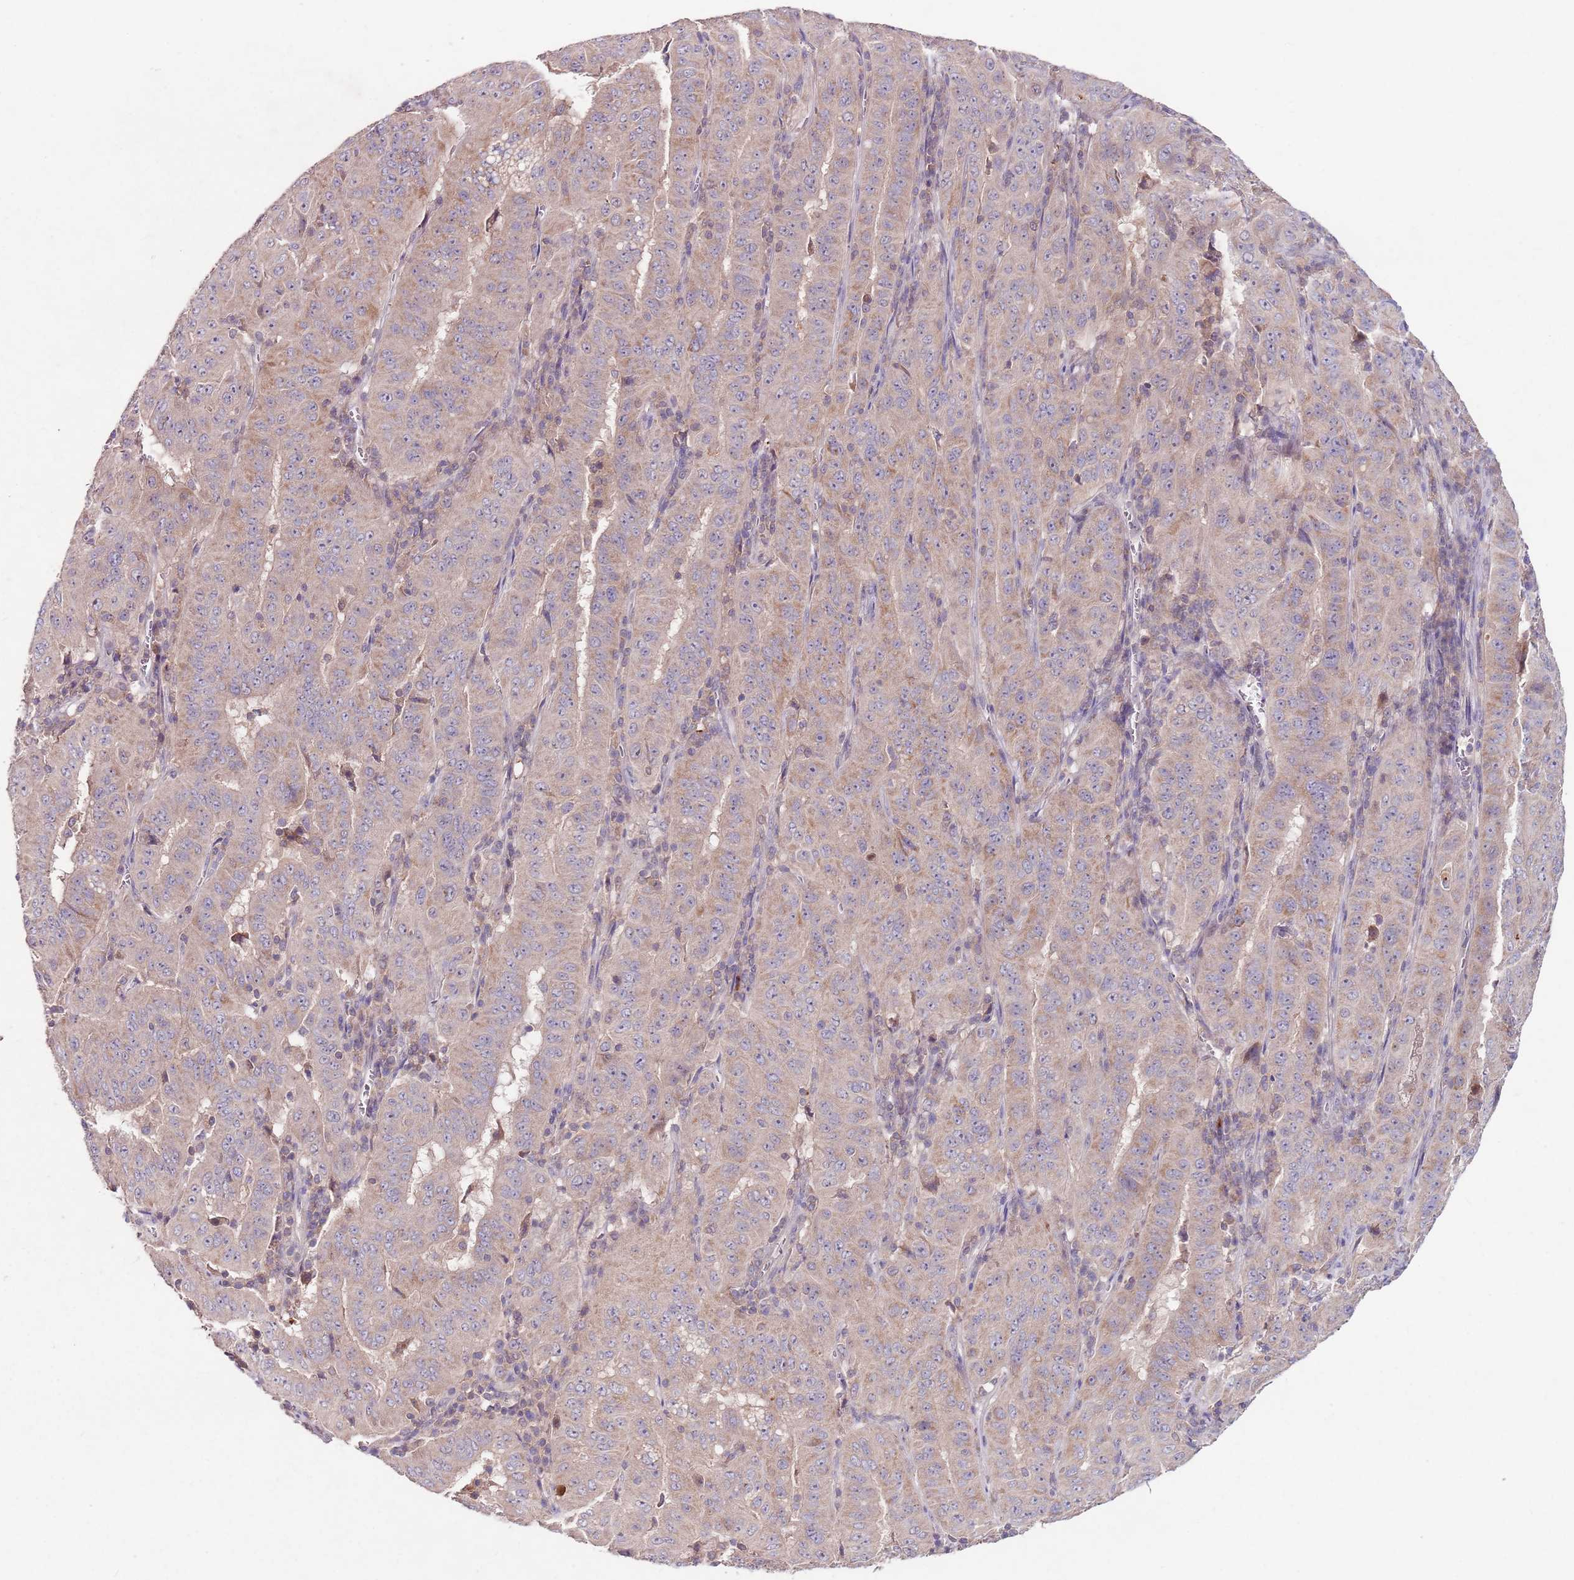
{"staining": {"intensity": "weak", "quantity": "25%-75%", "location": "cytoplasmic/membranous"}, "tissue": "pancreatic cancer", "cell_type": "Tumor cells", "image_type": "cancer", "snomed": [{"axis": "morphology", "description": "Adenocarcinoma, NOS"}, {"axis": "topography", "description": "Pancreas"}], "caption": "IHC photomicrograph of neoplastic tissue: human pancreatic cancer stained using immunohistochemistry shows low levels of weak protein expression localized specifically in the cytoplasmic/membranous of tumor cells, appearing as a cytoplasmic/membranous brown color.", "gene": "NRDE2", "patient": {"sex": "male", "age": 63}}